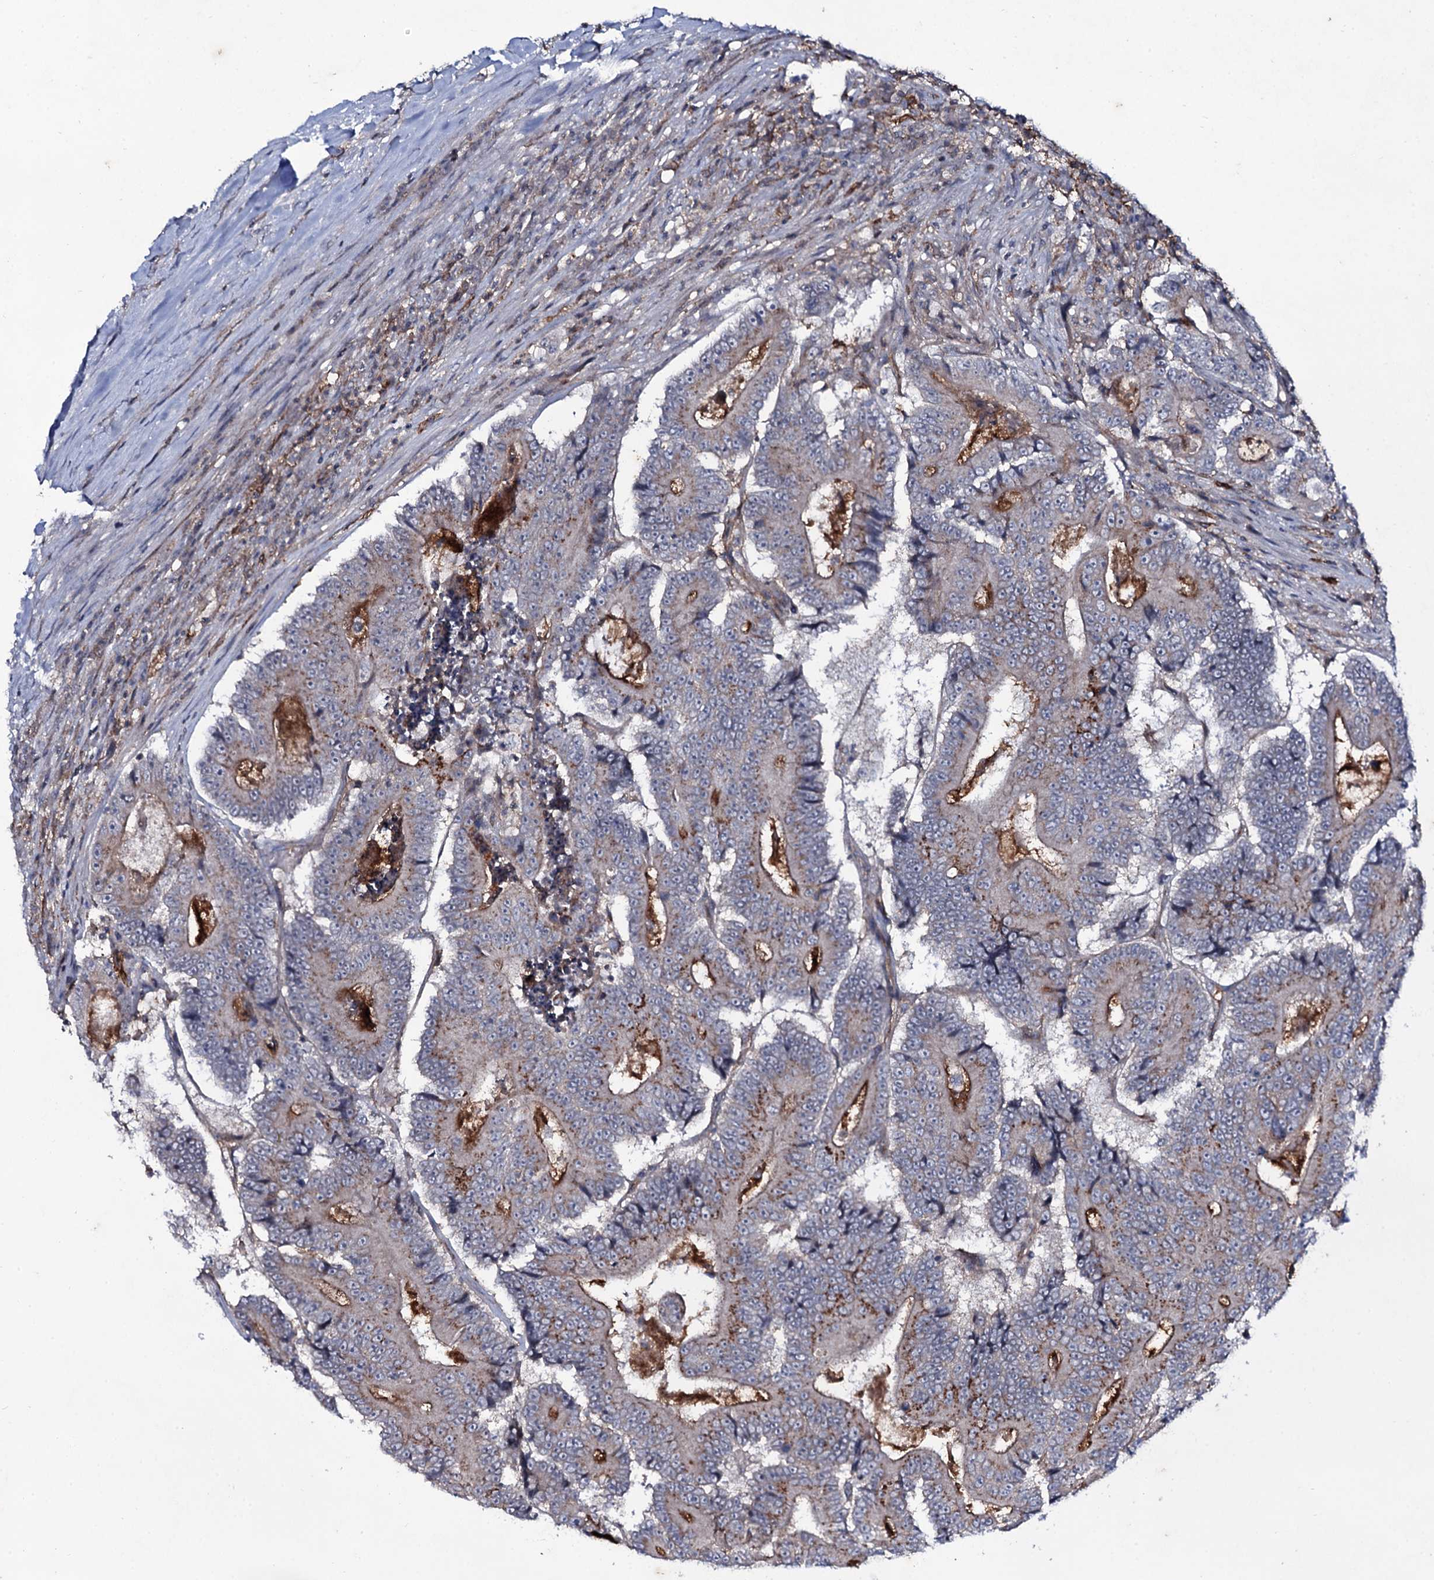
{"staining": {"intensity": "moderate", "quantity": "<25%", "location": "cytoplasmic/membranous"}, "tissue": "colorectal cancer", "cell_type": "Tumor cells", "image_type": "cancer", "snomed": [{"axis": "morphology", "description": "Adenocarcinoma, NOS"}, {"axis": "topography", "description": "Colon"}], "caption": "Moderate cytoplasmic/membranous positivity for a protein is appreciated in about <25% of tumor cells of colorectal adenocarcinoma using immunohistochemistry.", "gene": "SNAP23", "patient": {"sex": "male", "age": 83}}